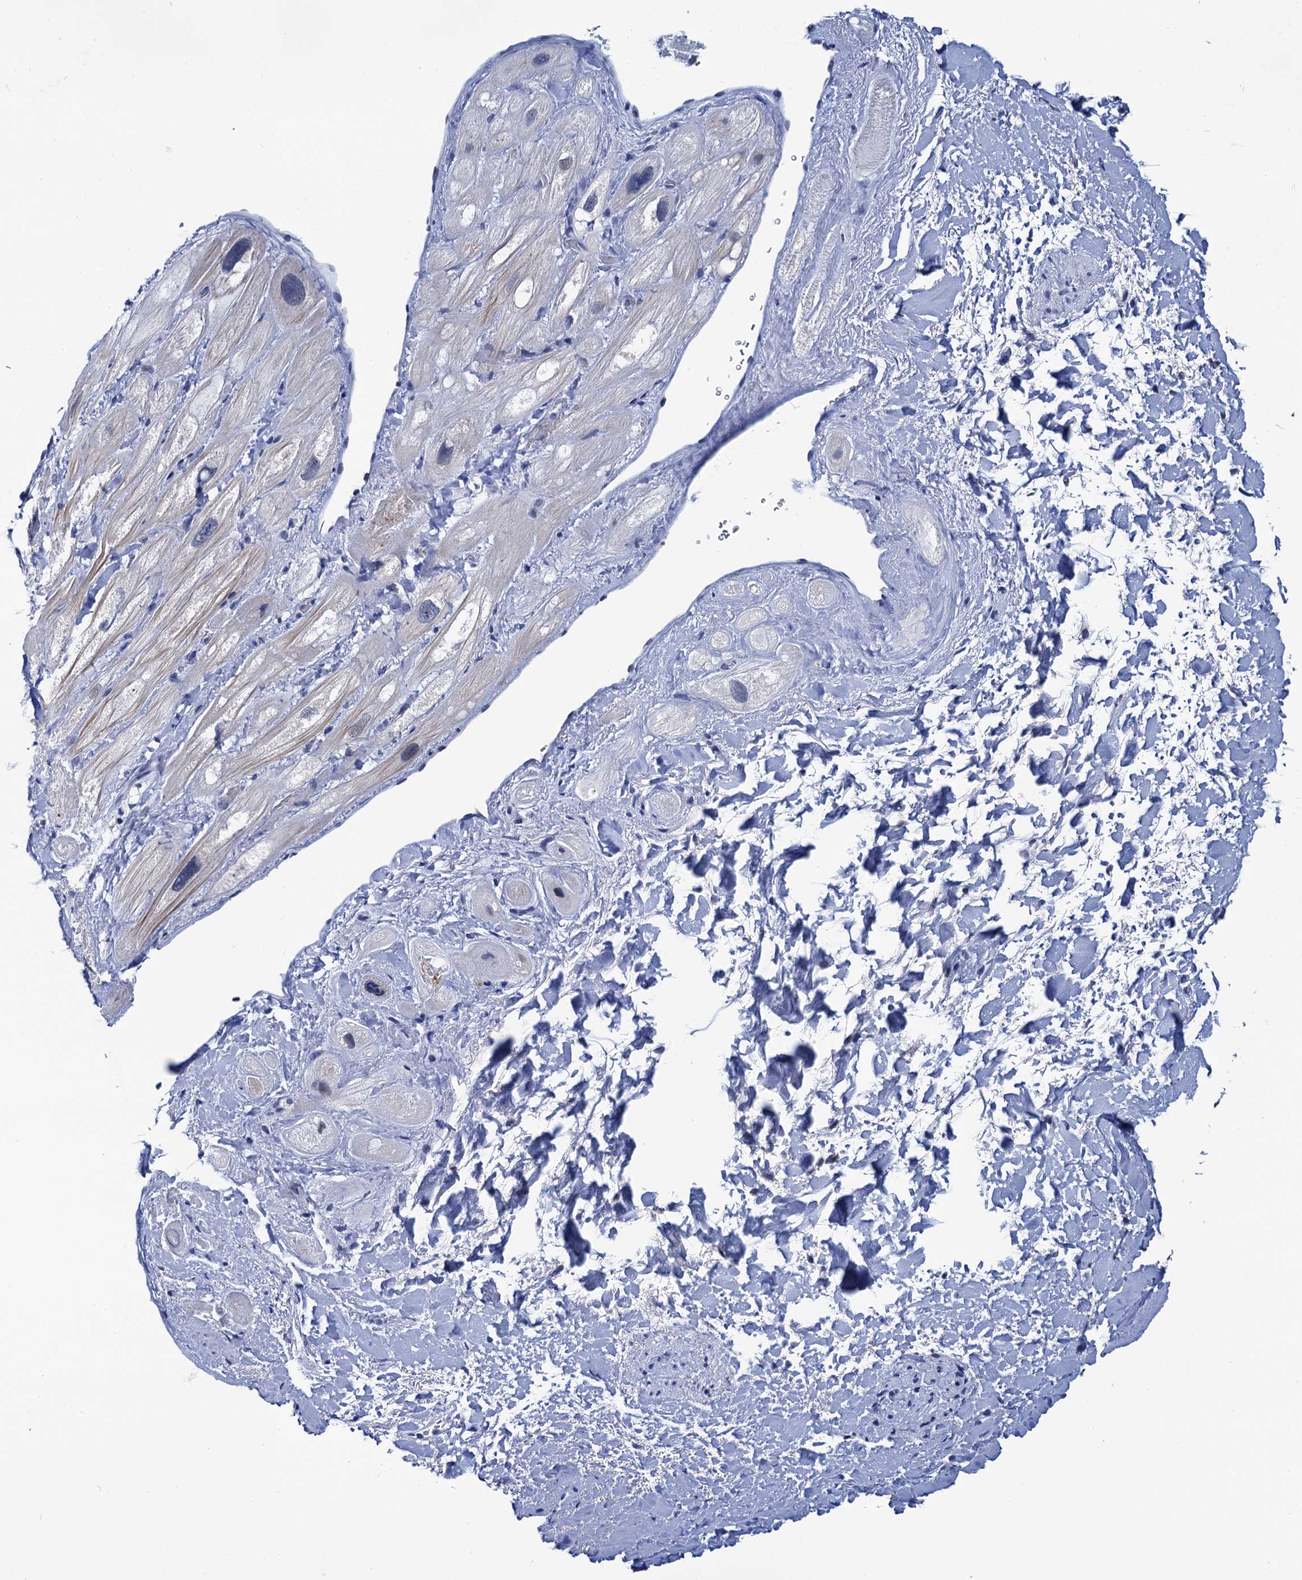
{"staining": {"intensity": "moderate", "quantity": "<25%", "location": "cytoplasmic/membranous"}, "tissue": "heart muscle", "cell_type": "Cardiomyocytes", "image_type": "normal", "snomed": [{"axis": "morphology", "description": "Normal tissue, NOS"}, {"axis": "topography", "description": "Heart"}], "caption": "The immunohistochemical stain labels moderate cytoplasmic/membranous positivity in cardiomyocytes of unremarkable heart muscle. The protein is shown in brown color, while the nuclei are stained blue.", "gene": "C16orf87", "patient": {"sex": "male", "age": 49}}